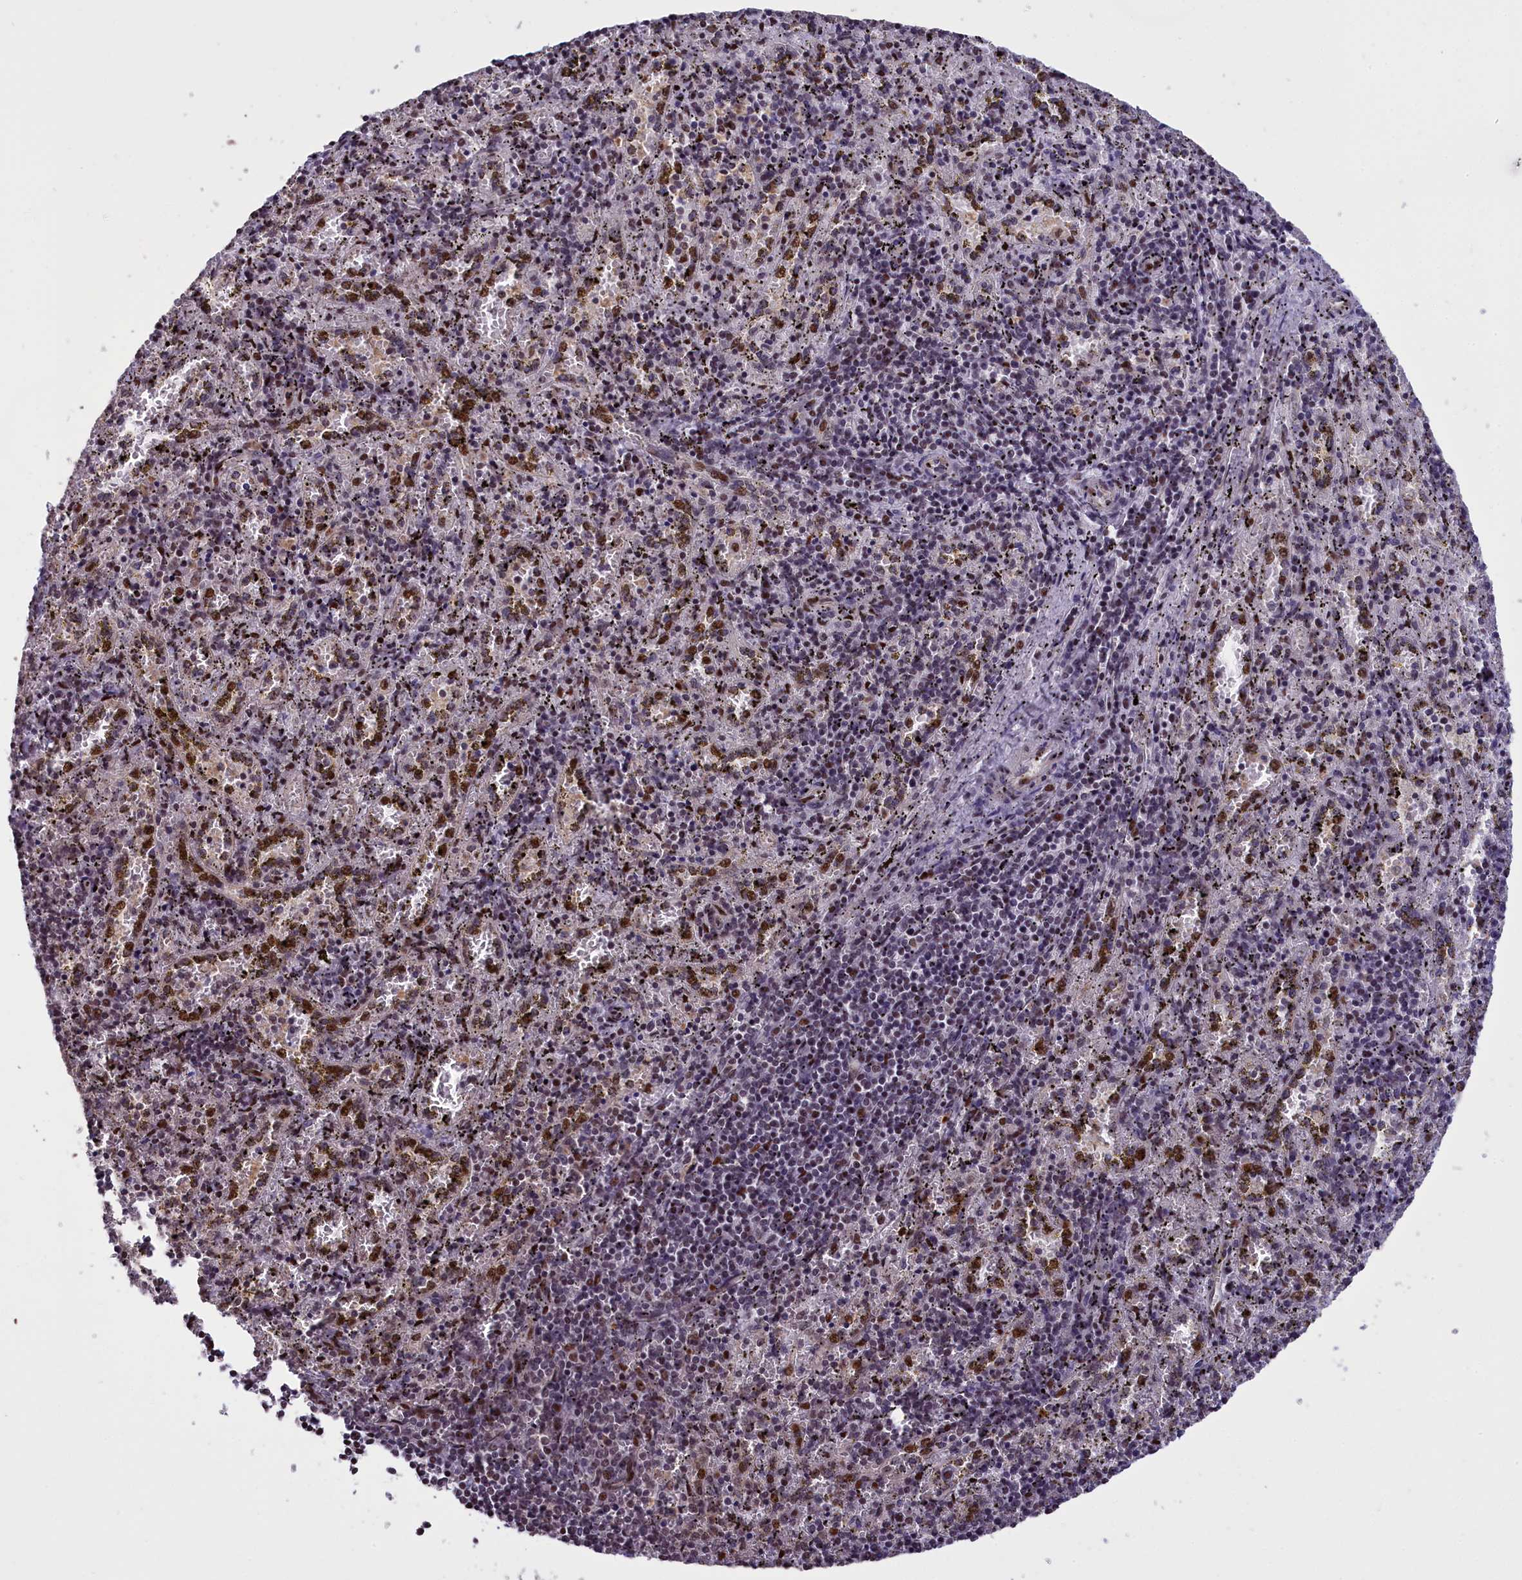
{"staining": {"intensity": "moderate", "quantity": "25%-75%", "location": "nuclear"}, "tissue": "spleen", "cell_type": "Cells in red pulp", "image_type": "normal", "snomed": [{"axis": "morphology", "description": "Normal tissue, NOS"}, {"axis": "topography", "description": "Spleen"}], "caption": "An IHC photomicrograph of benign tissue is shown. Protein staining in brown labels moderate nuclear positivity in spleen within cells in red pulp. Using DAB (3,3'-diaminobenzidine) (brown) and hematoxylin (blue) stains, captured at high magnification using brightfield microscopy.", "gene": "RELB", "patient": {"sex": "male", "age": 11}}